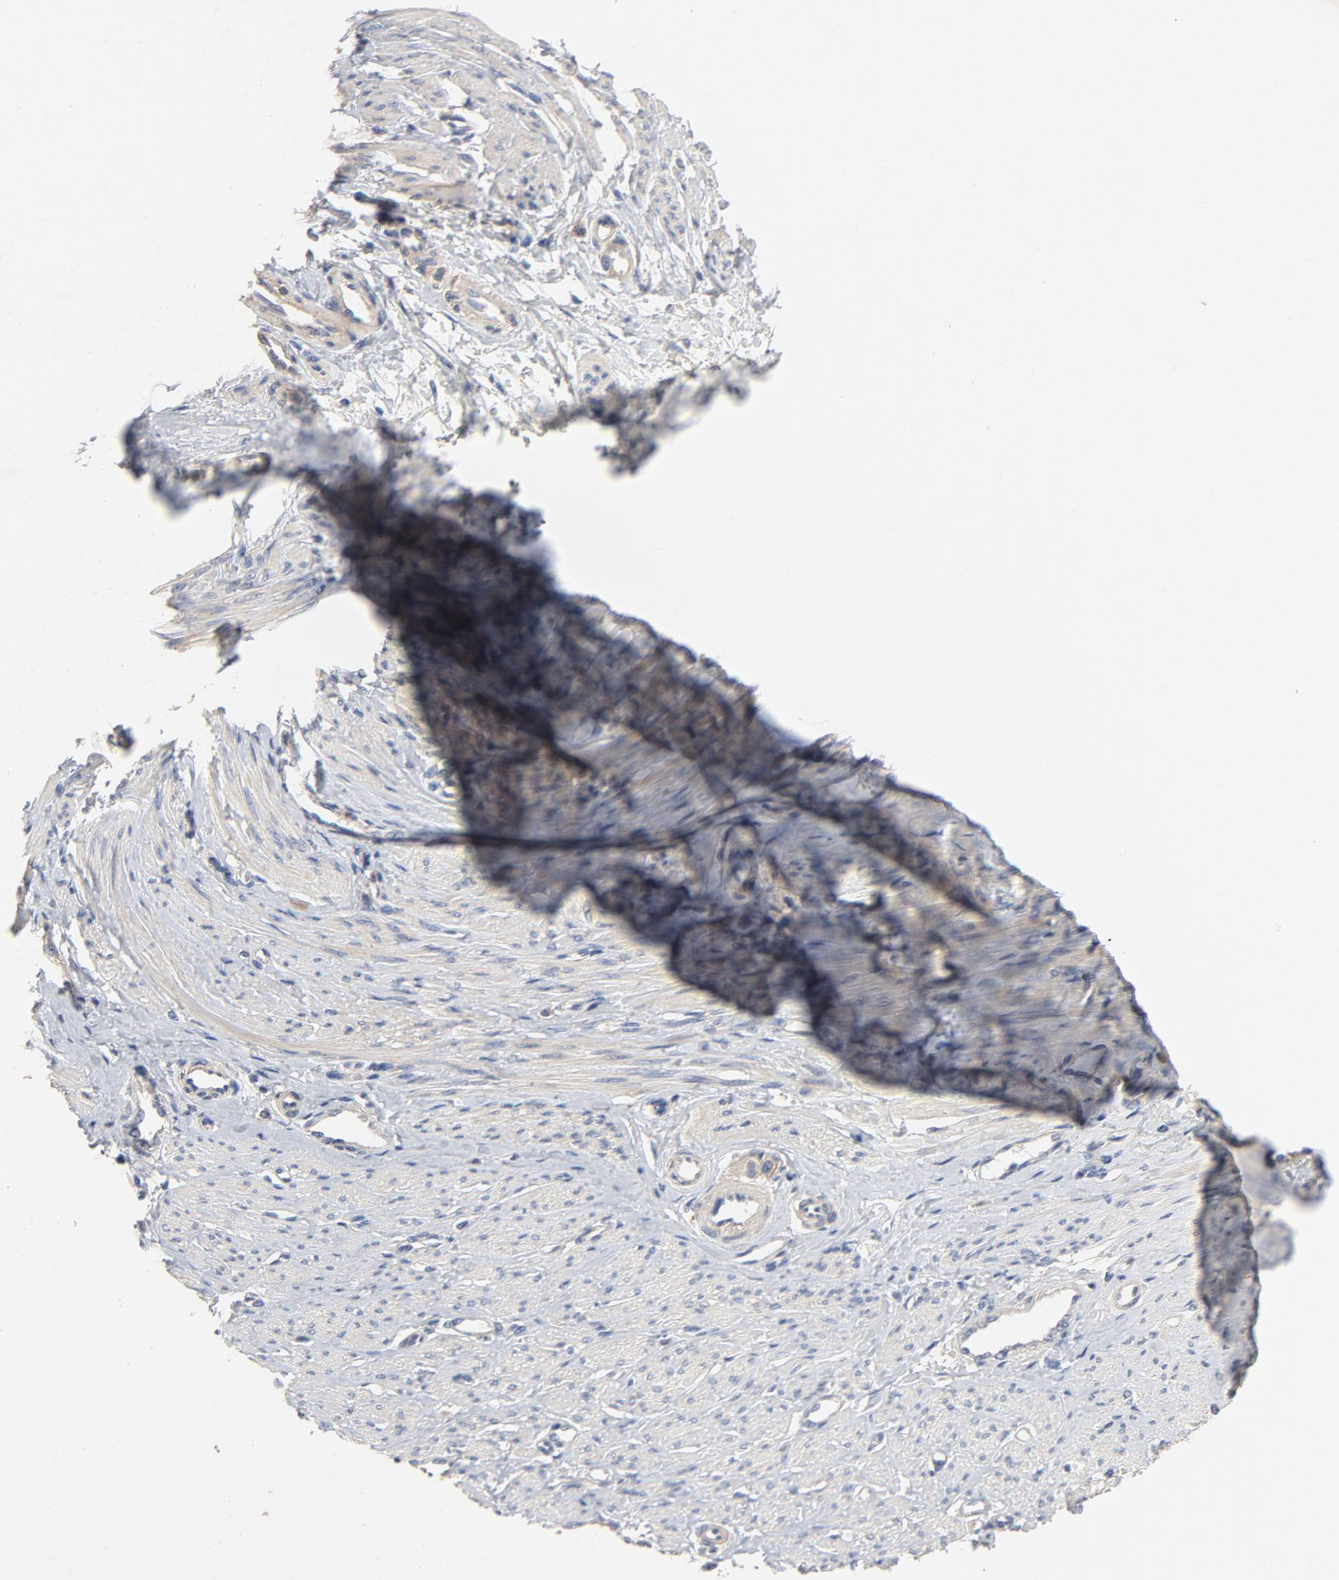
{"staining": {"intensity": "weak", "quantity": "25%-75%", "location": "cytoplasmic/membranous"}, "tissue": "smooth muscle", "cell_type": "Smooth muscle cells", "image_type": "normal", "snomed": [{"axis": "morphology", "description": "Normal tissue, NOS"}, {"axis": "topography", "description": "Smooth muscle"}, {"axis": "topography", "description": "Uterus"}], "caption": "This histopathology image demonstrates immunohistochemistry (IHC) staining of benign smooth muscle, with low weak cytoplasmic/membranous expression in approximately 25%-75% of smooth muscle cells.", "gene": "CCDC134", "patient": {"sex": "female", "age": 39}}